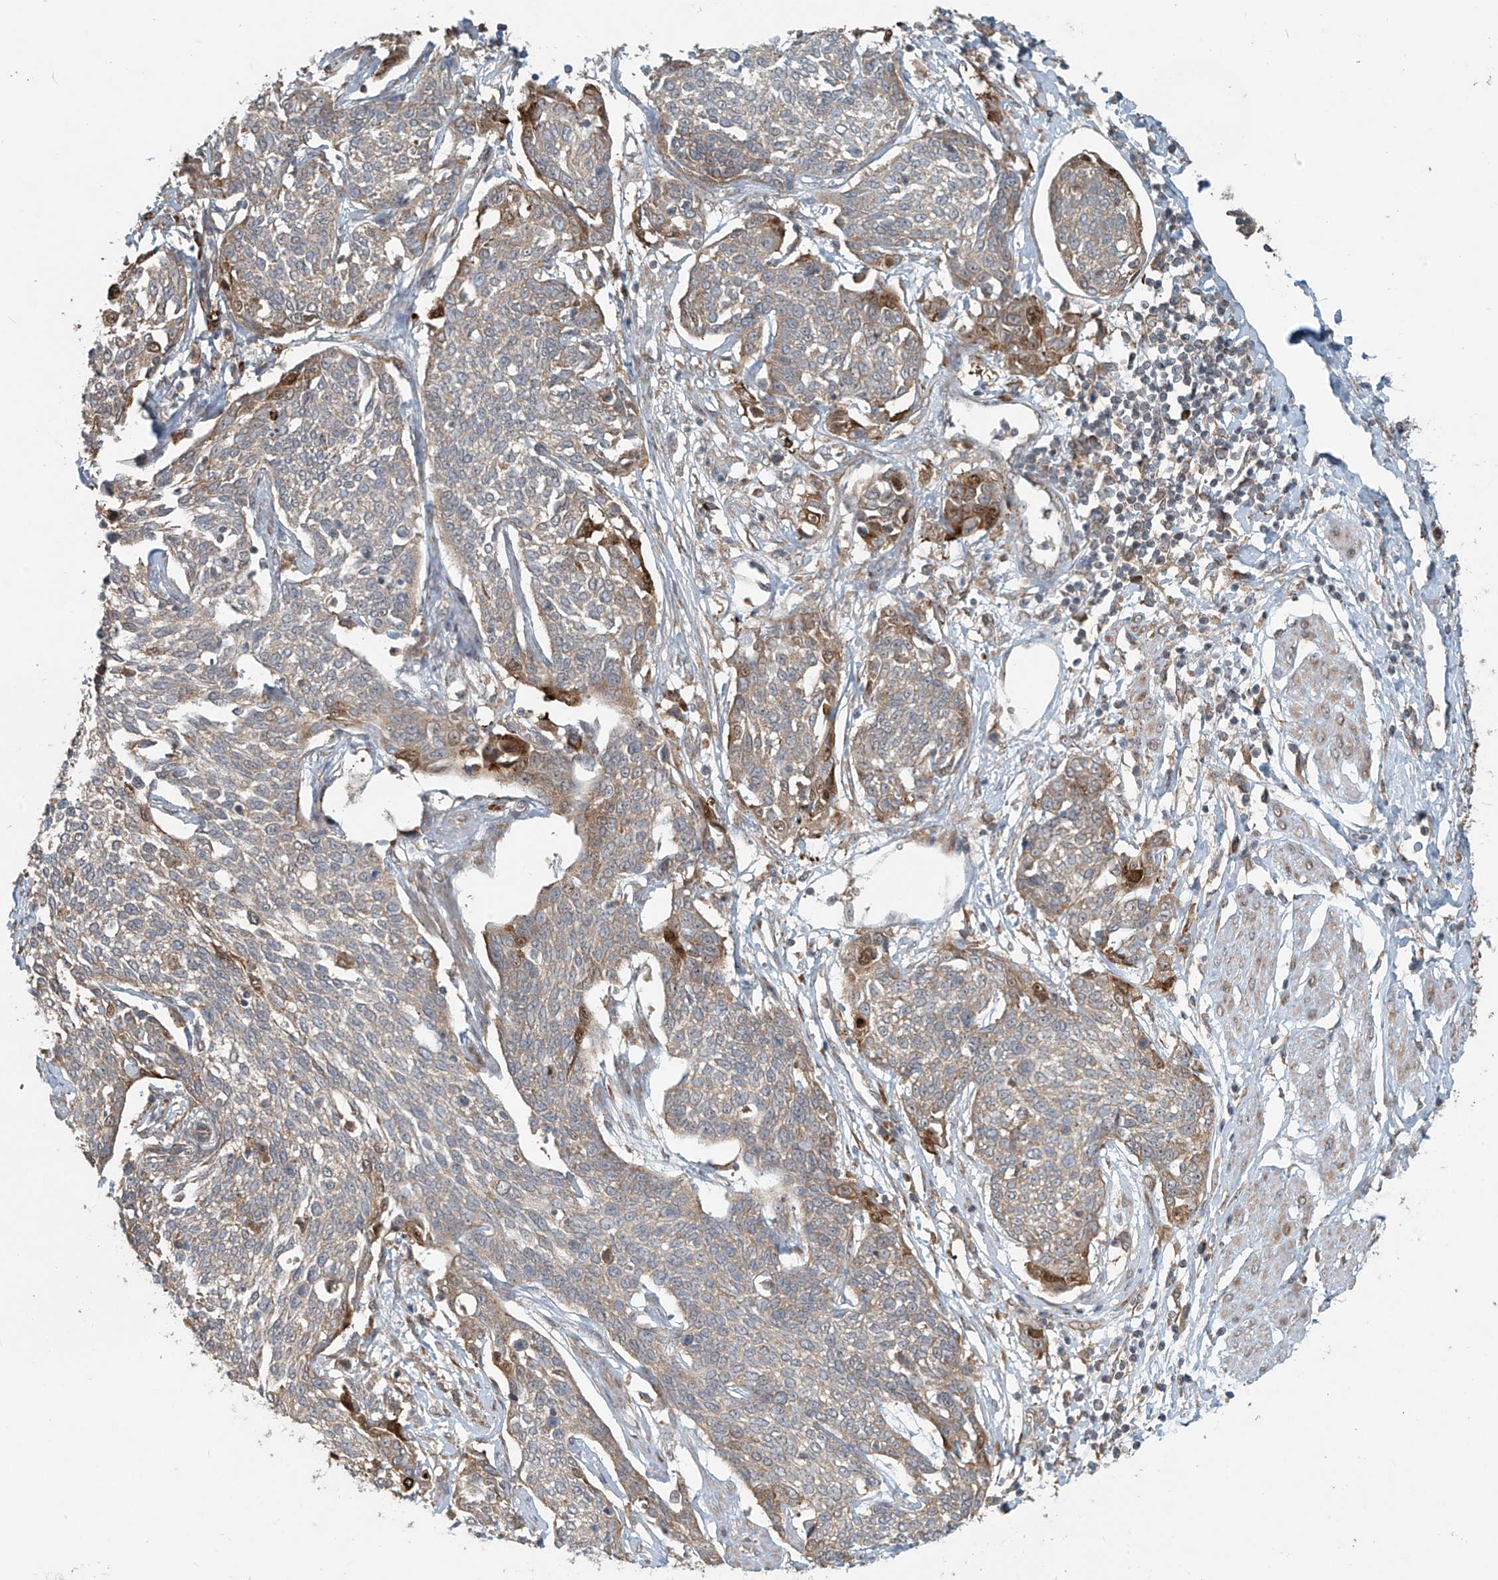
{"staining": {"intensity": "strong", "quantity": "<25%", "location": "cytoplasmic/membranous"}, "tissue": "cervical cancer", "cell_type": "Tumor cells", "image_type": "cancer", "snomed": [{"axis": "morphology", "description": "Squamous cell carcinoma, NOS"}, {"axis": "topography", "description": "Cervix"}], "caption": "IHC histopathology image of neoplastic tissue: human cervical cancer (squamous cell carcinoma) stained using immunohistochemistry shows medium levels of strong protein expression localized specifically in the cytoplasmic/membranous of tumor cells, appearing as a cytoplasmic/membranous brown color.", "gene": "KATNIP", "patient": {"sex": "female", "age": 34}}